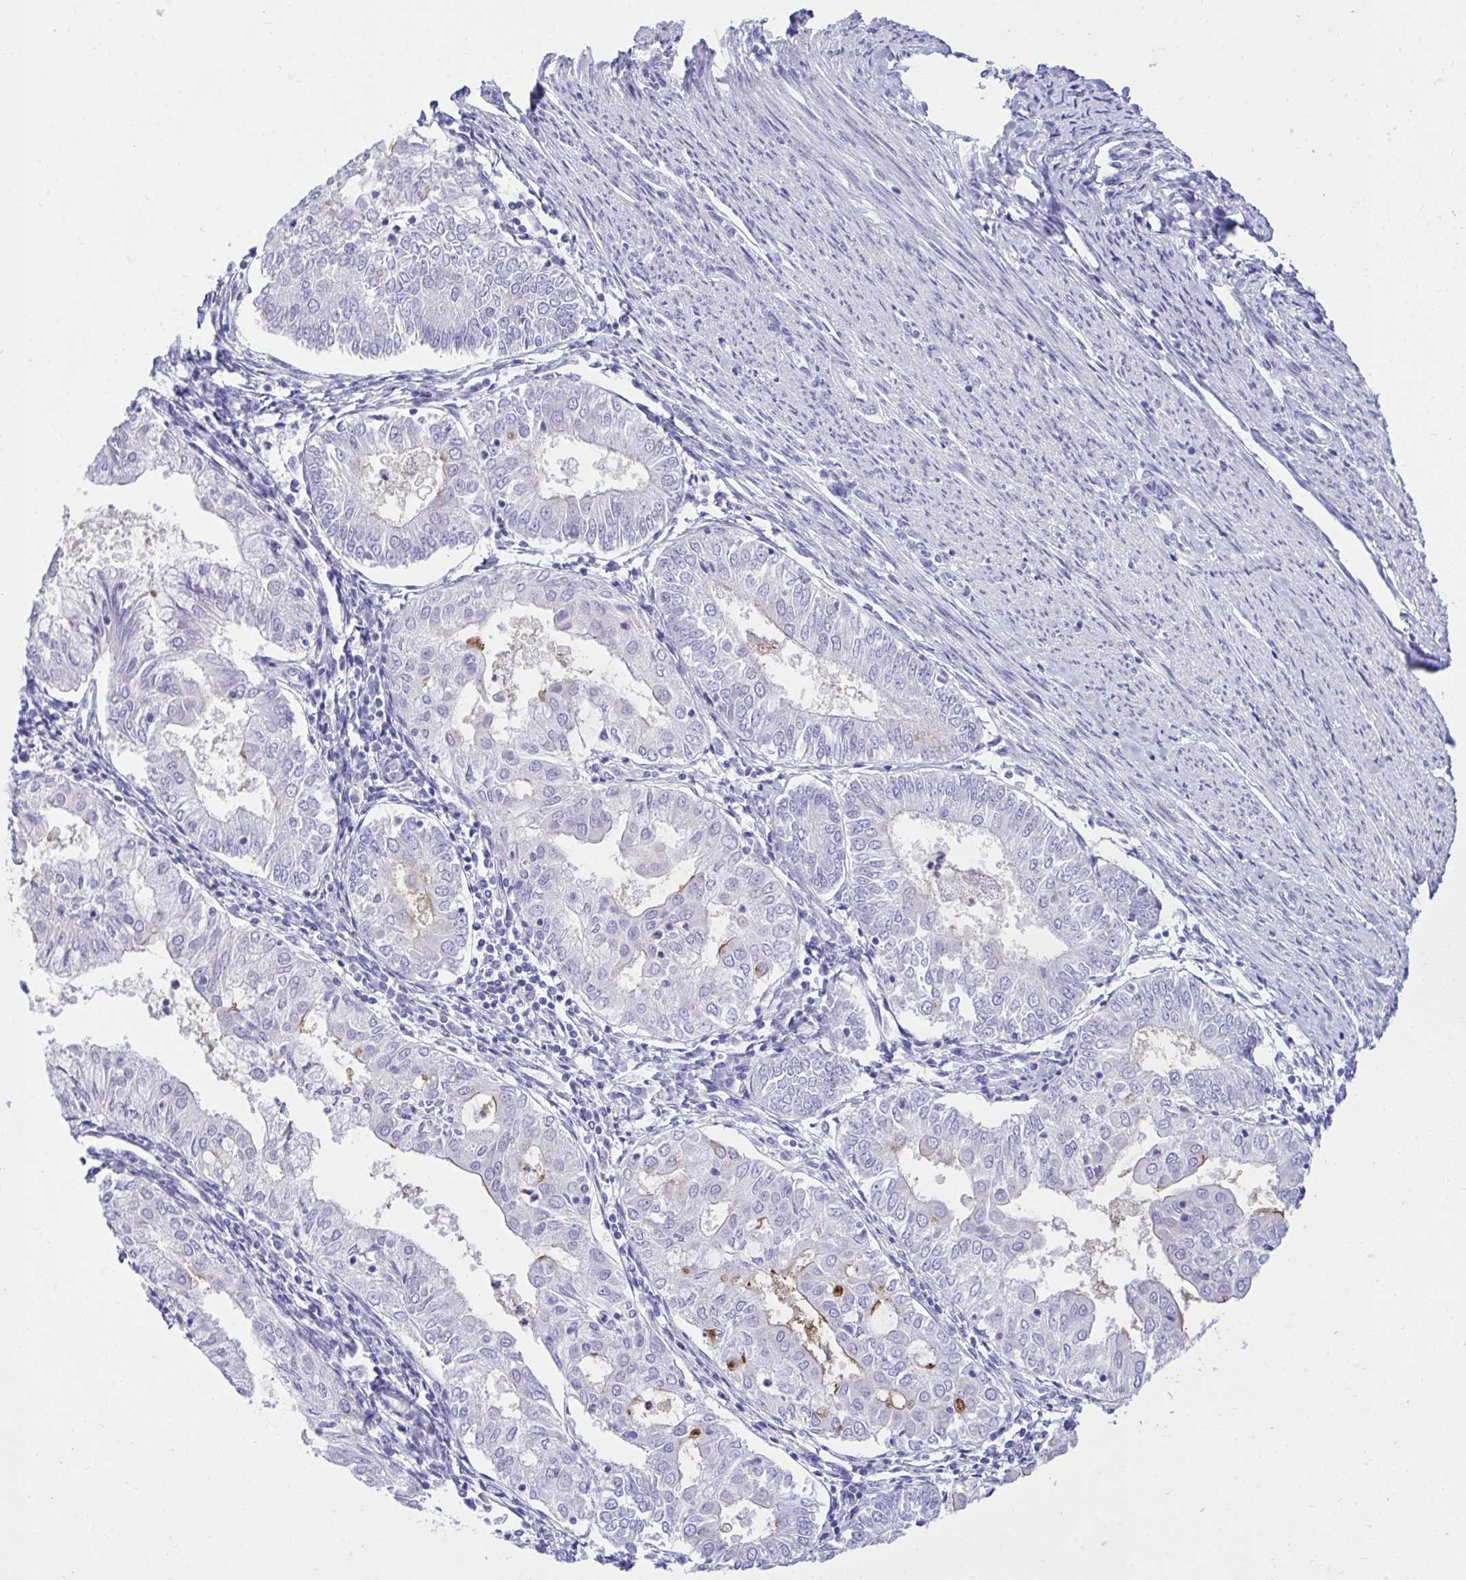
{"staining": {"intensity": "negative", "quantity": "none", "location": "none"}, "tissue": "endometrial cancer", "cell_type": "Tumor cells", "image_type": "cancer", "snomed": [{"axis": "morphology", "description": "Adenocarcinoma, NOS"}, {"axis": "topography", "description": "Endometrium"}], "caption": "DAB immunohistochemical staining of human adenocarcinoma (endometrial) exhibits no significant expression in tumor cells.", "gene": "PLEKHH1", "patient": {"sex": "female", "age": 68}}